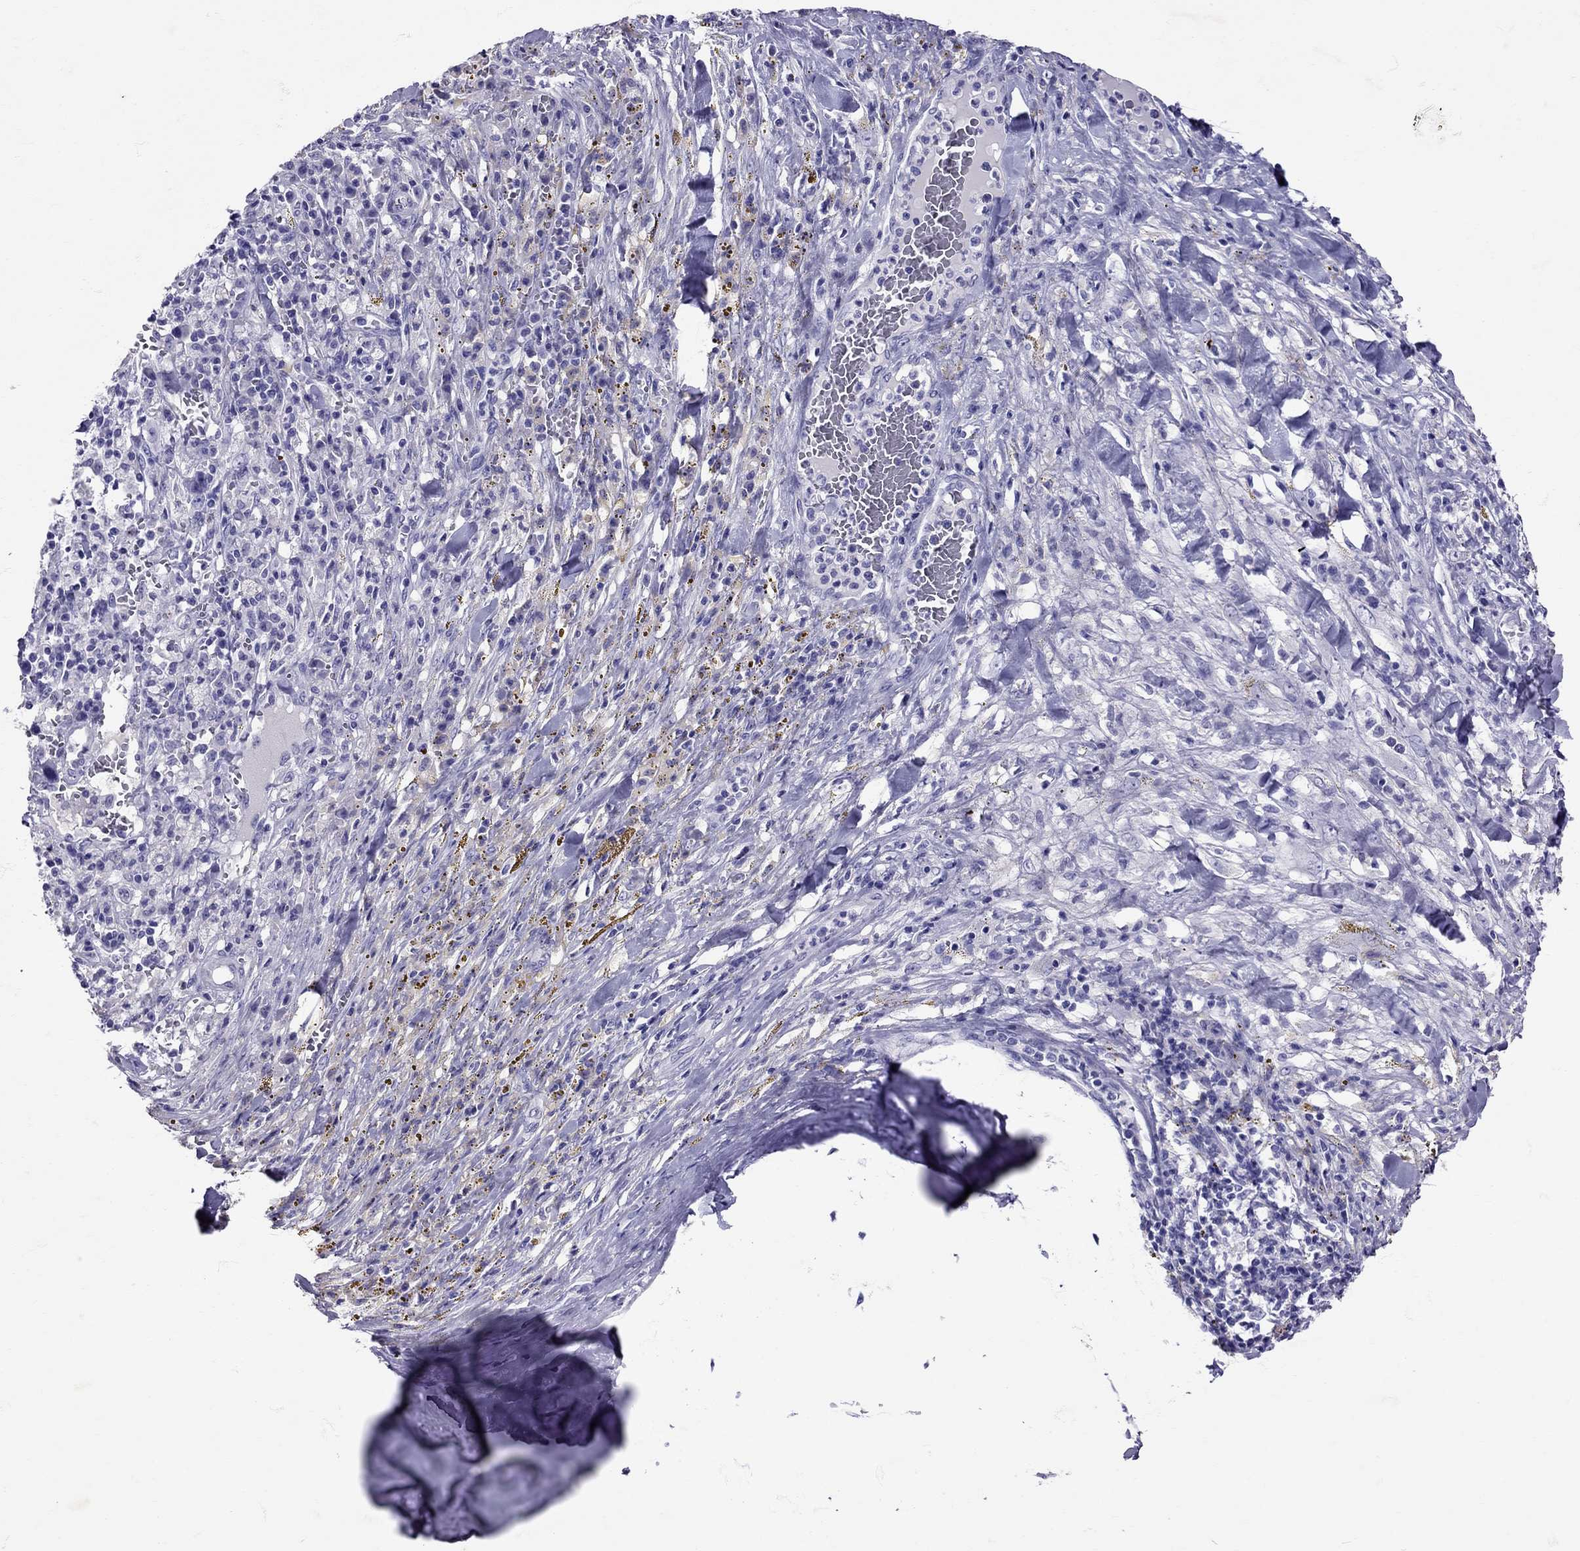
{"staining": {"intensity": "negative", "quantity": "none", "location": "none"}, "tissue": "melanoma", "cell_type": "Tumor cells", "image_type": "cancer", "snomed": [{"axis": "morphology", "description": "Malignant melanoma, NOS"}, {"axis": "topography", "description": "Skin"}], "caption": "An image of melanoma stained for a protein demonstrates no brown staining in tumor cells.", "gene": "AVP", "patient": {"sex": "female", "age": 91}}